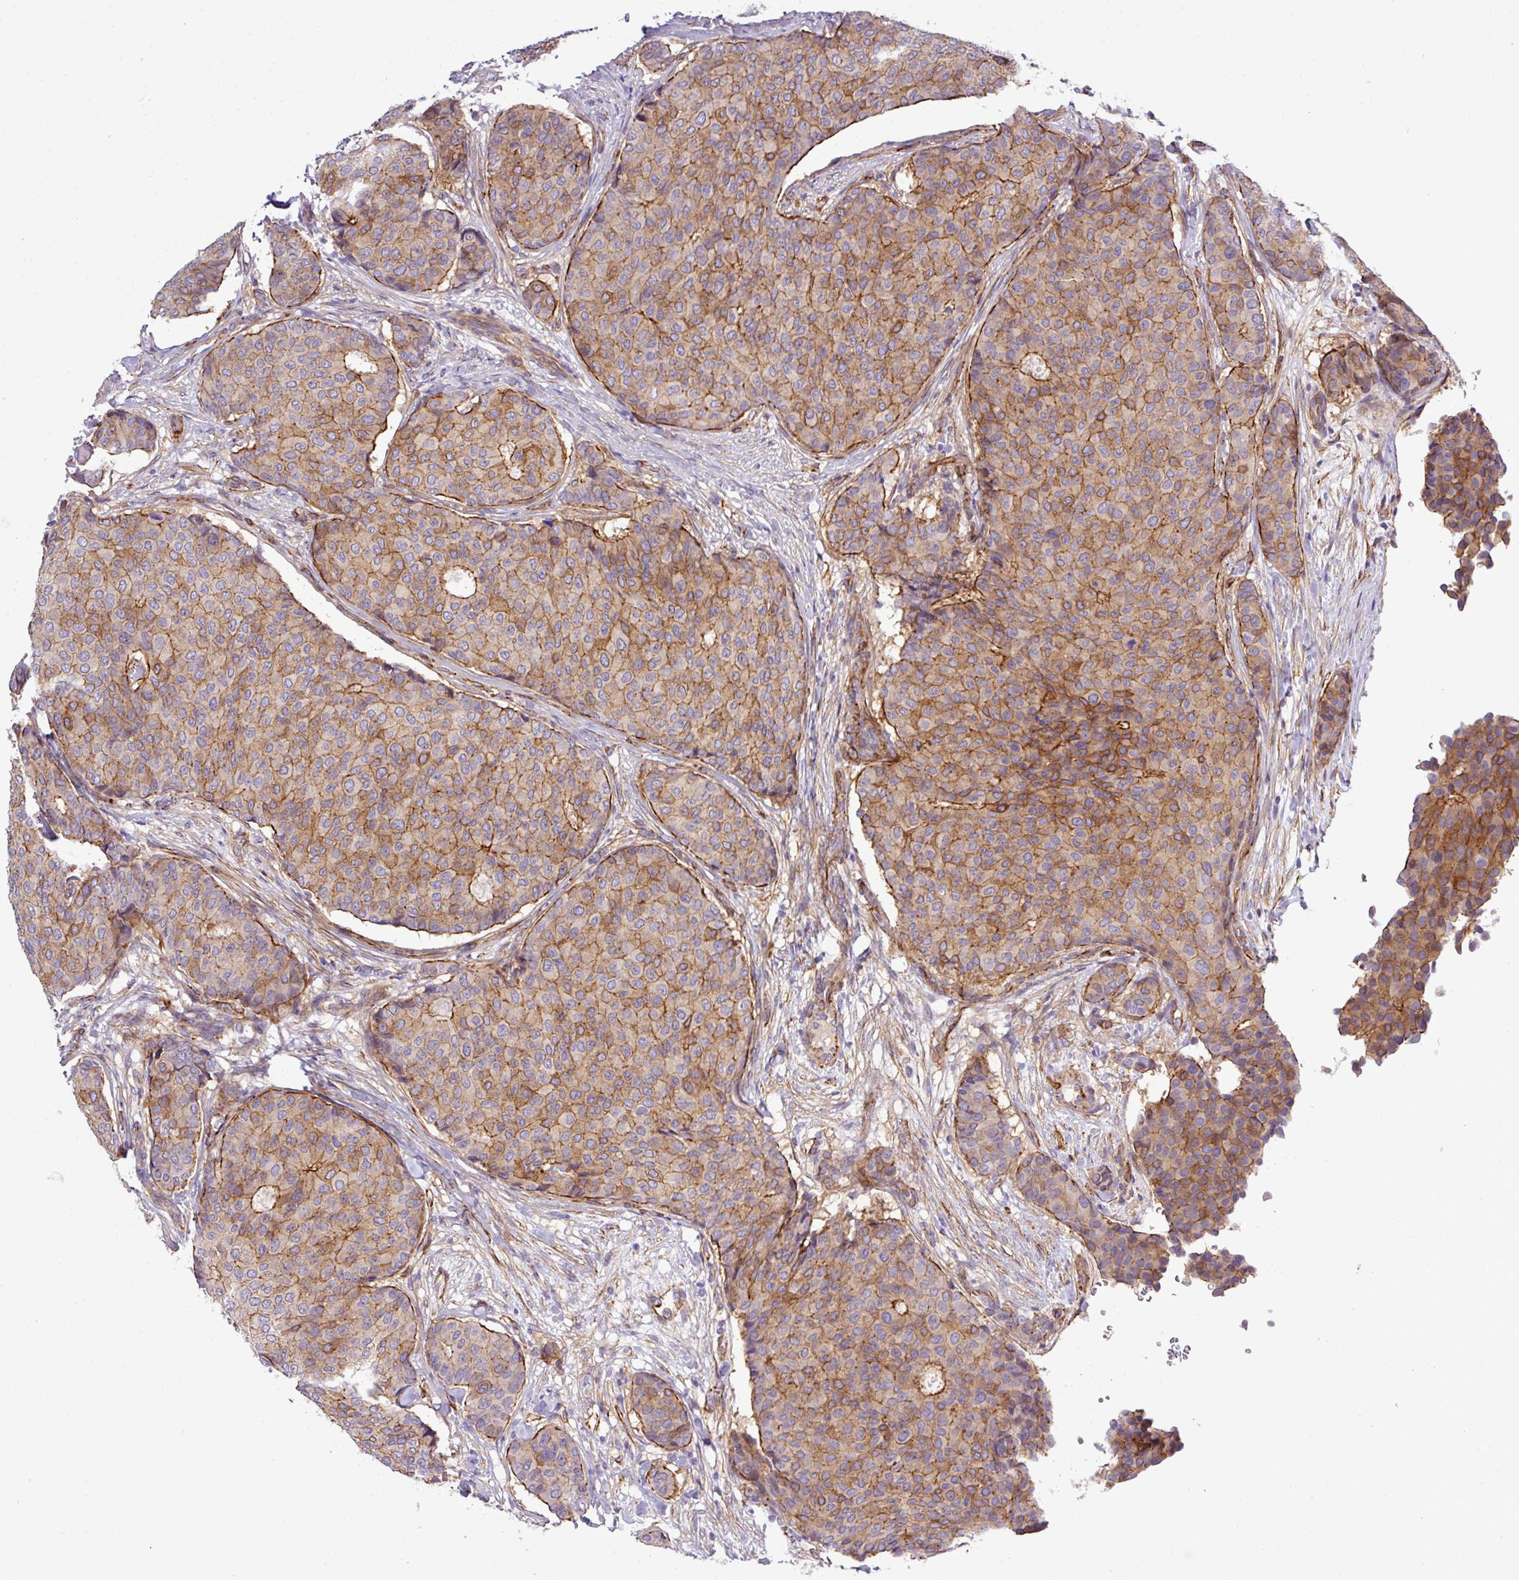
{"staining": {"intensity": "moderate", "quantity": ">75%", "location": "cytoplasmic/membranous"}, "tissue": "breast cancer", "cell_type": "Tumor cells", "image_type": "cancer", "snomed": [{"axis": "morphology", "description": "Duct carcinoma"}, {"axis": "topography", "description": "Breast"}], "caption": "A photomicrograph of human invasive ductal carcinoma (breast) stained for a protein displays moderate cytoplasmic/membranous brown staining in tumor cells. (DAB IHC with brightfield microscopy, high magnification).", "gene": "PARD6A", "patient": {"sex": "female", "age": 75}}